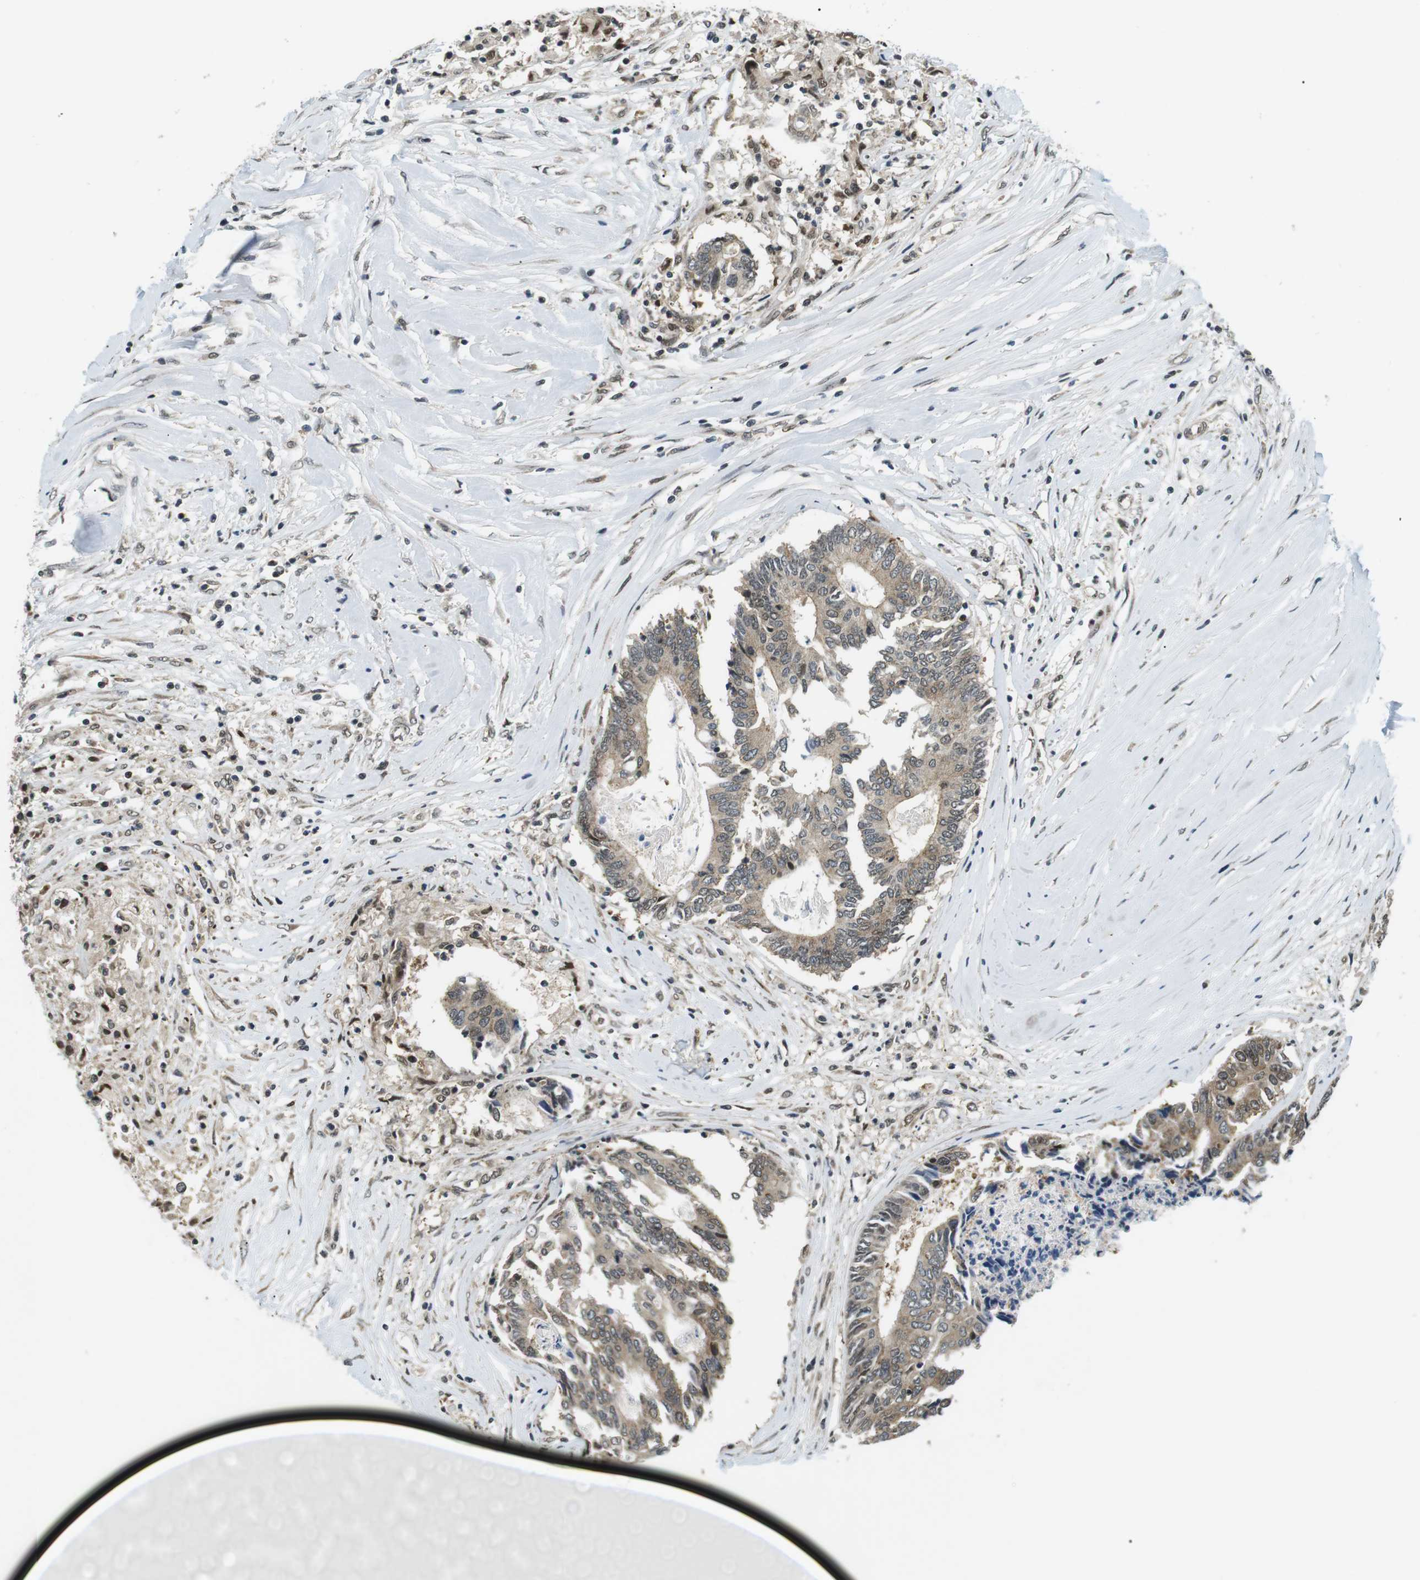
{"staining": {"intensity": "weak", "quantity": ">75%", "location": "cytoplasmic/membranous"}, "tissue": "colorectal cancer", "cell_type": "Tumor cells", "image_type": "cancer", "snomed": [{"axis": "morphology", "description": "Adenocarcinoma, NOS"}, {"axis": "topography", "description": "Rectum"}], "caption": "Immunohistochemistry photomicrograph of human colorectal cancer (adenocarcinoma) stained for a protein (brown), which demonstrates low levels of weak cytoplasmic/membranous expression in approximately >75% of tumor cells.", "gene": "CSNK2B", "patient": {"sex": "male", "age": 63}}